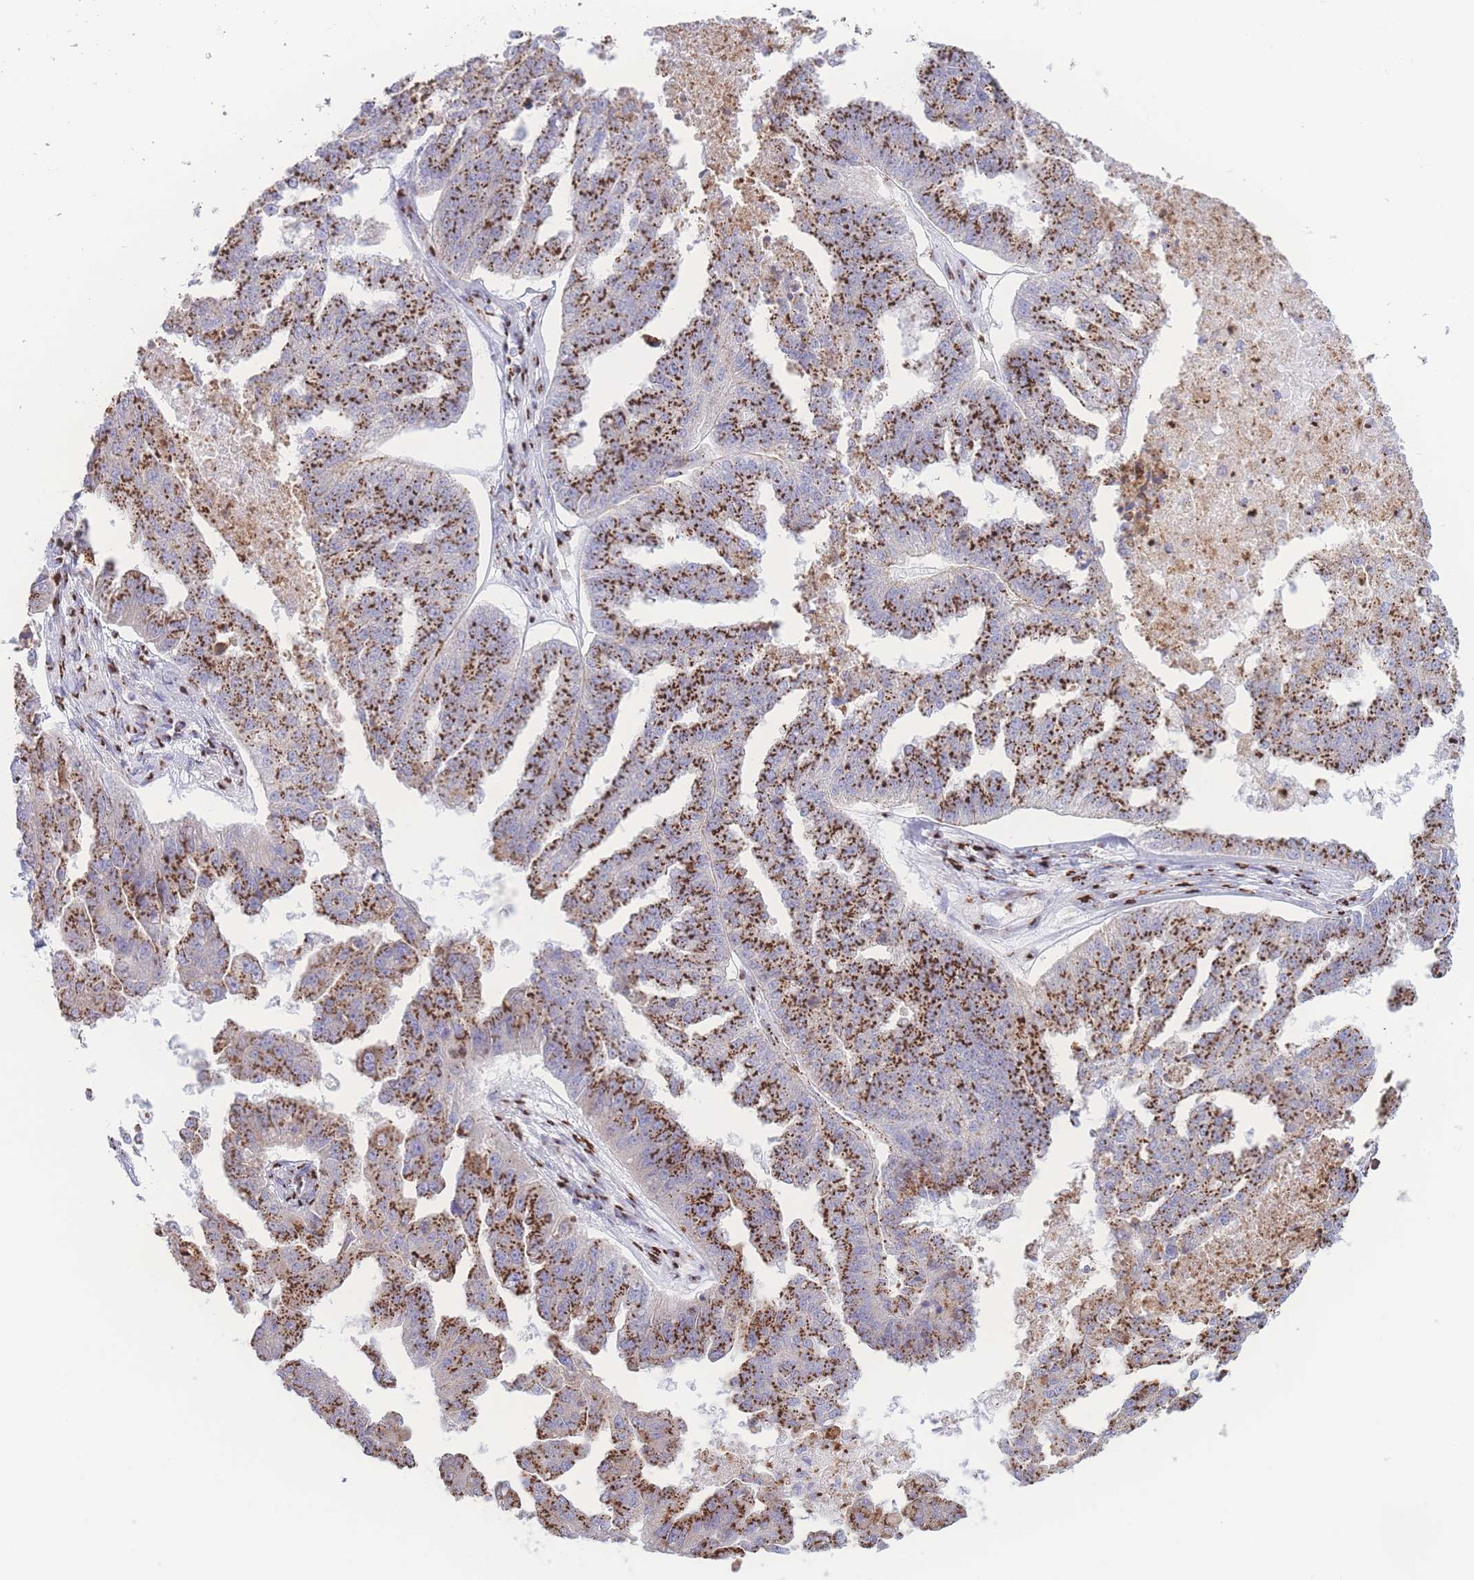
{"staining": {"intensity": "strong", "quantity": ">75%", "location": "cytoplasmic/membranous"}, "tissue": "ovarian cancer", "cell_type": "Tumor cells", "image_type": "cancer", "snomed": [{"axis": "morphology", "description": "Cystadenocarcinoma, serous, NOS"}, {"axis": "topography", "description": "Ovary"}], "caption": "Immunohistochemical staining of ovarian cancer shows high levels of strong cytoplasmic/membranous positivity in about >75% of tumor cells.", "gene": "GOLM2", "patient": {"sex": "female", "age": 58}}